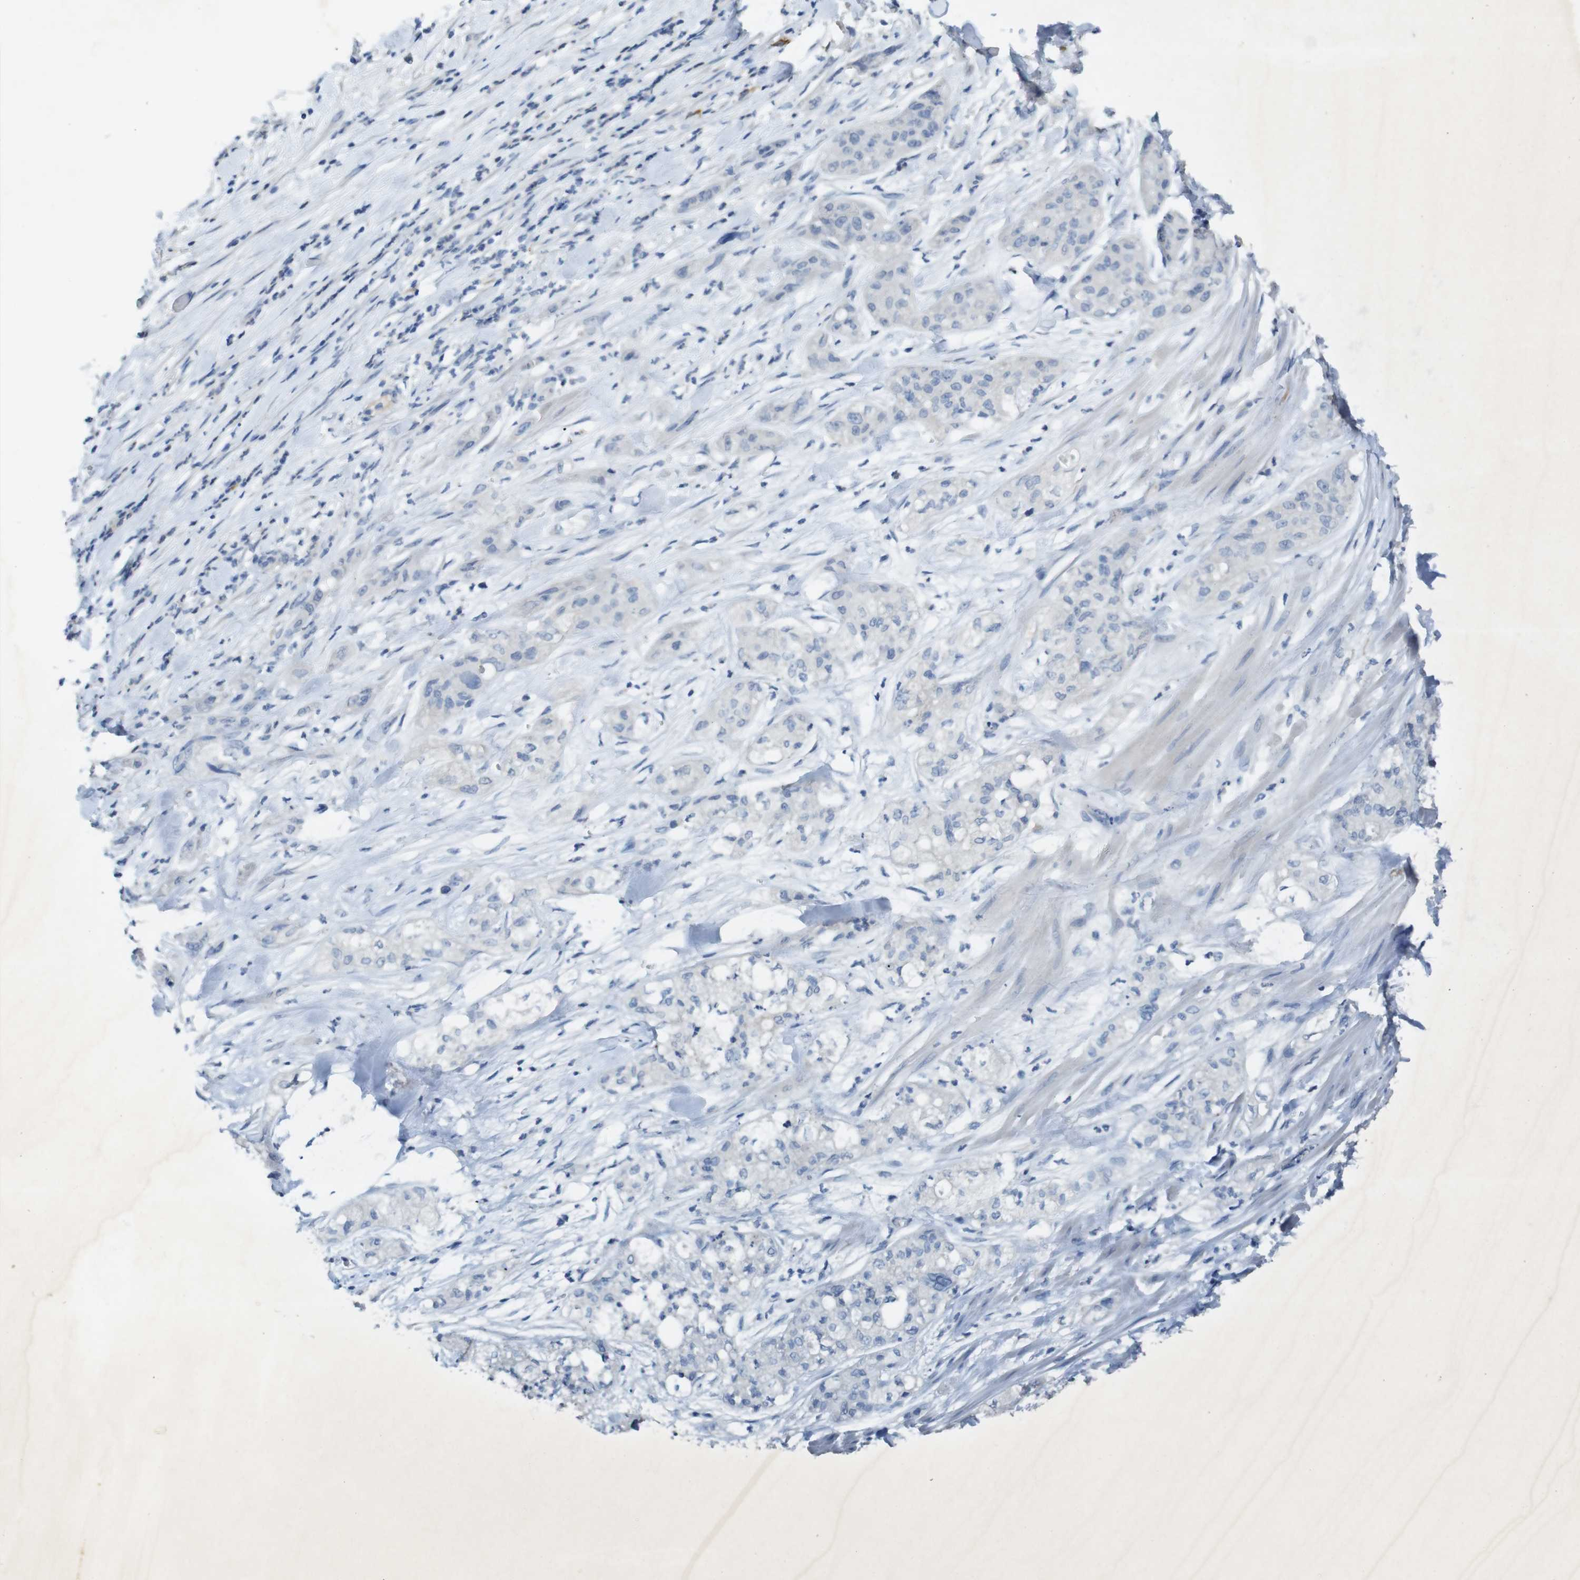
{"staining": {"intensity": "negative", "quantity": "none", "location": "none"}, "tissue": "pancreatic cancer", "cell_type": "Tumor cells", "image_type": "cancer", "snomed": [{"axis": "morphology", "description": "Adenocarcinoma, NOS"}, {"axis": "topography", "description": "Pancreas"}], "caption": "IHC of human pancreatic adenocarcinoma exhibits no staining in tumor cells. (Stains: DAB (3,3'-diaminobenzidine) IHC with hematoxylin counter stain, Microscopy: brightfield microscopy at high magnification).", "gene": "CD320", "patient": {"sex": "female", "age": 78}}